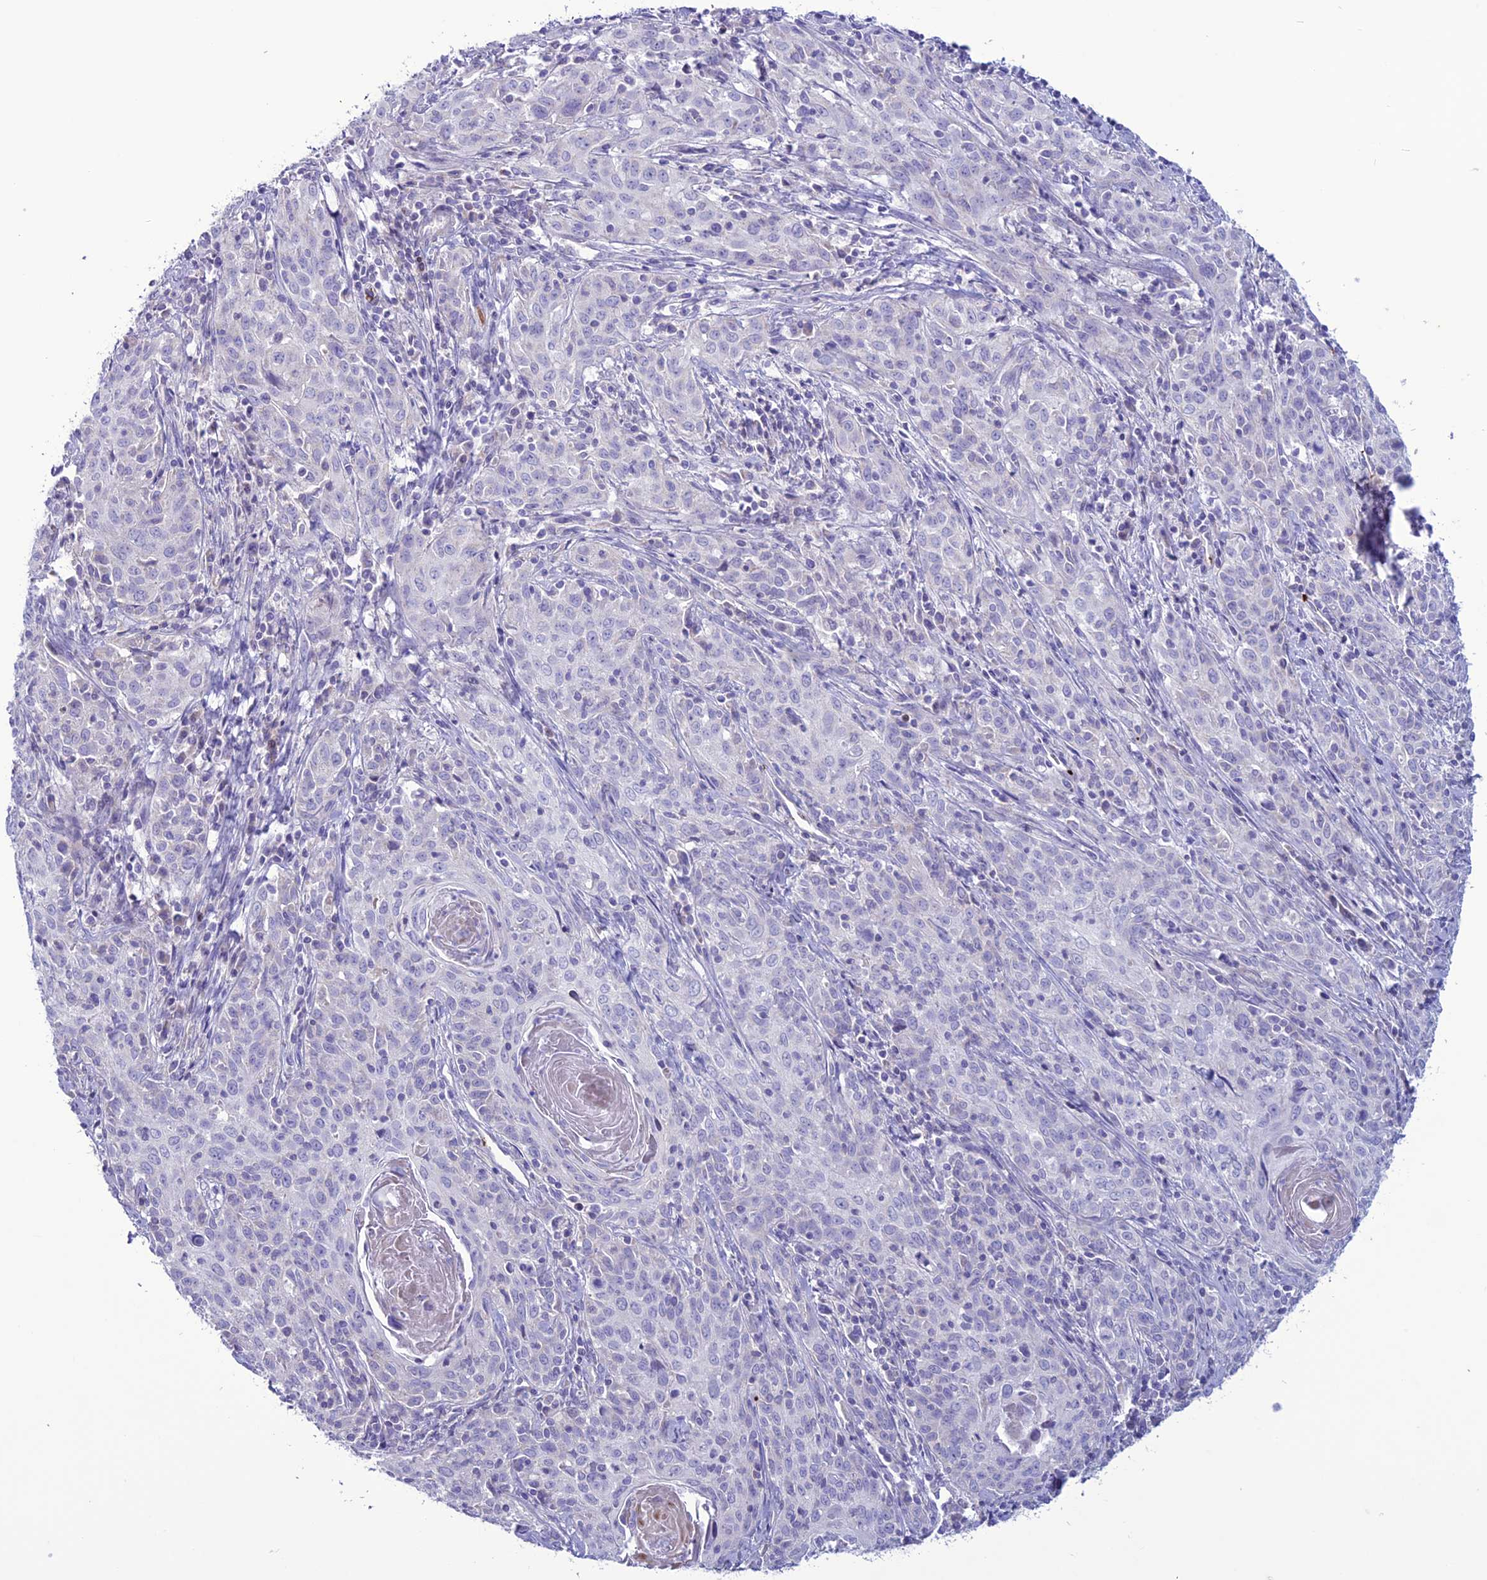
{"staining": {"intensity": "negative", "quantity": "none", "location": "none"}, "tissue": "cervical cancer", "cell_type": "Tumor cells", "image_type": "cancer", "snomed": [{"axis": "morphology", "description": "Squamous cell carcinoma, NOS"}, {"axis": "topography", "description": "Cervix"}], "caption": "There is no significant expression in tumor cells of cervical cancer. Nuclei are stained in blue.", "gene": "C21orf140", "patient": {"sex": "female", "age": 57}}